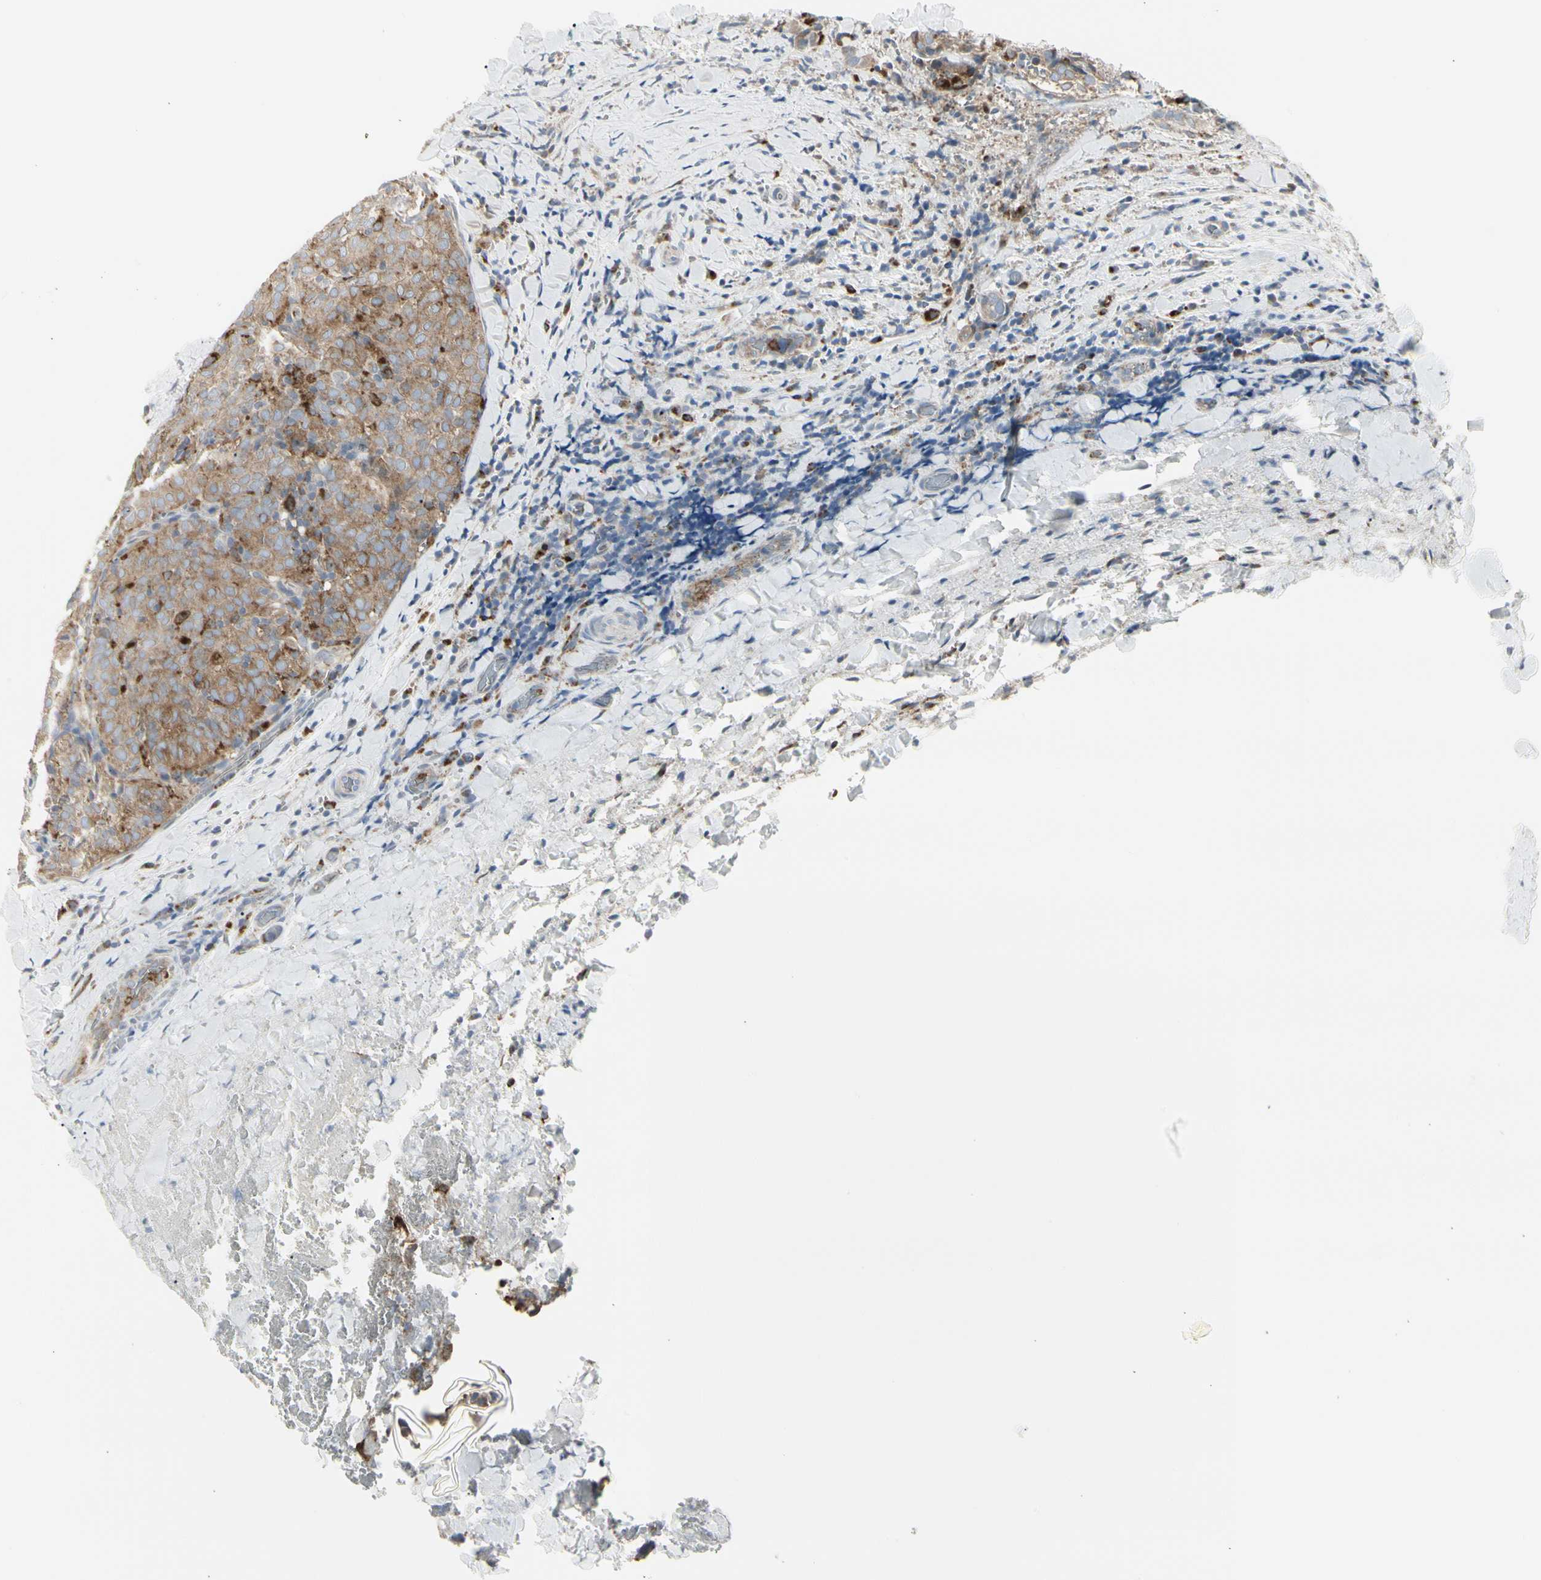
{"staining": {"intensity": "moderate", "quantity": ">75%", "location": "cytoplasmic/membranous"}, "tissue": "thyroid cancer", "cell_type": "Tumor cells", "image_type": "cancer", "snomed": [{"axis": "morphology", "description": "Normal tissue, NOS"}, {"axis": "morphology", "description": "Papillary adenocarcinoma, NOS"}, {"axis": "topography", "description": "Thyroid gland"}], "caption": "This photomicrograph reveals immunohistochemistry staining of human thyroid cancer, with medium moderate cytoplasmic/membranous expression in approximately >75% of tumor cells.", "gene": "ATP6V1B2", "patient": {"sex": "female", "age": 30}}